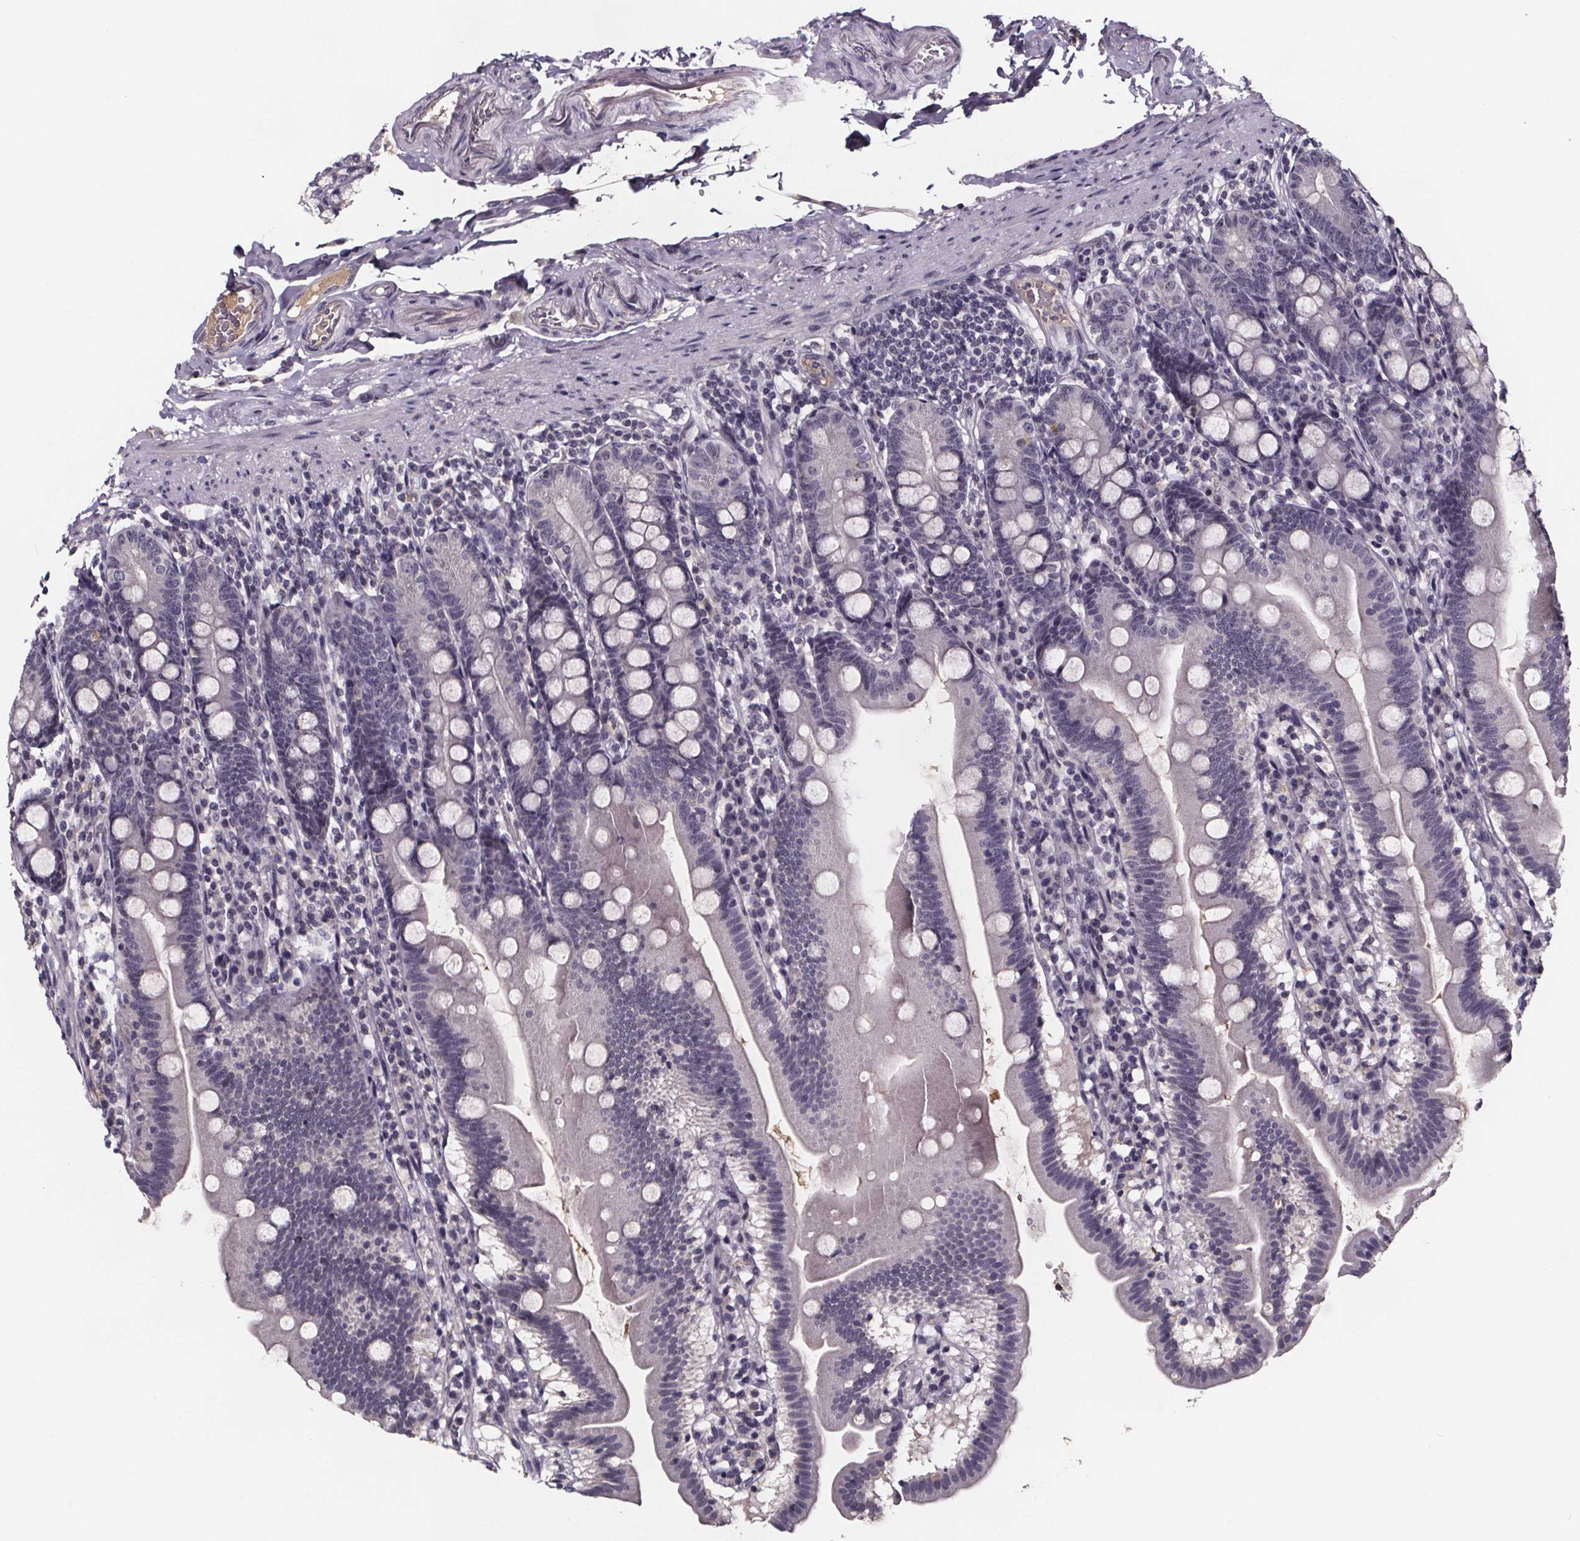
{"staining": {"intensity": "negative", "quantity": "none", "location": "none"}, "tissue": "duodenum", "cell_type": "Glandular cells", "image_type": "normal", "snomed": [{"axis": "morphology", "description": "Normal tissue, NOS"}, {"axis": "topography", "description": "Duodenum"}], "caption": "This photomicrograph is of unremarkable duodenum stained with IHC to label a protein in brown with the nuclei are counter-stained blue. There is no positivity in glandular cells.", "gene": "NPHP4", "patient": {"sex": "female", "age": 67}}